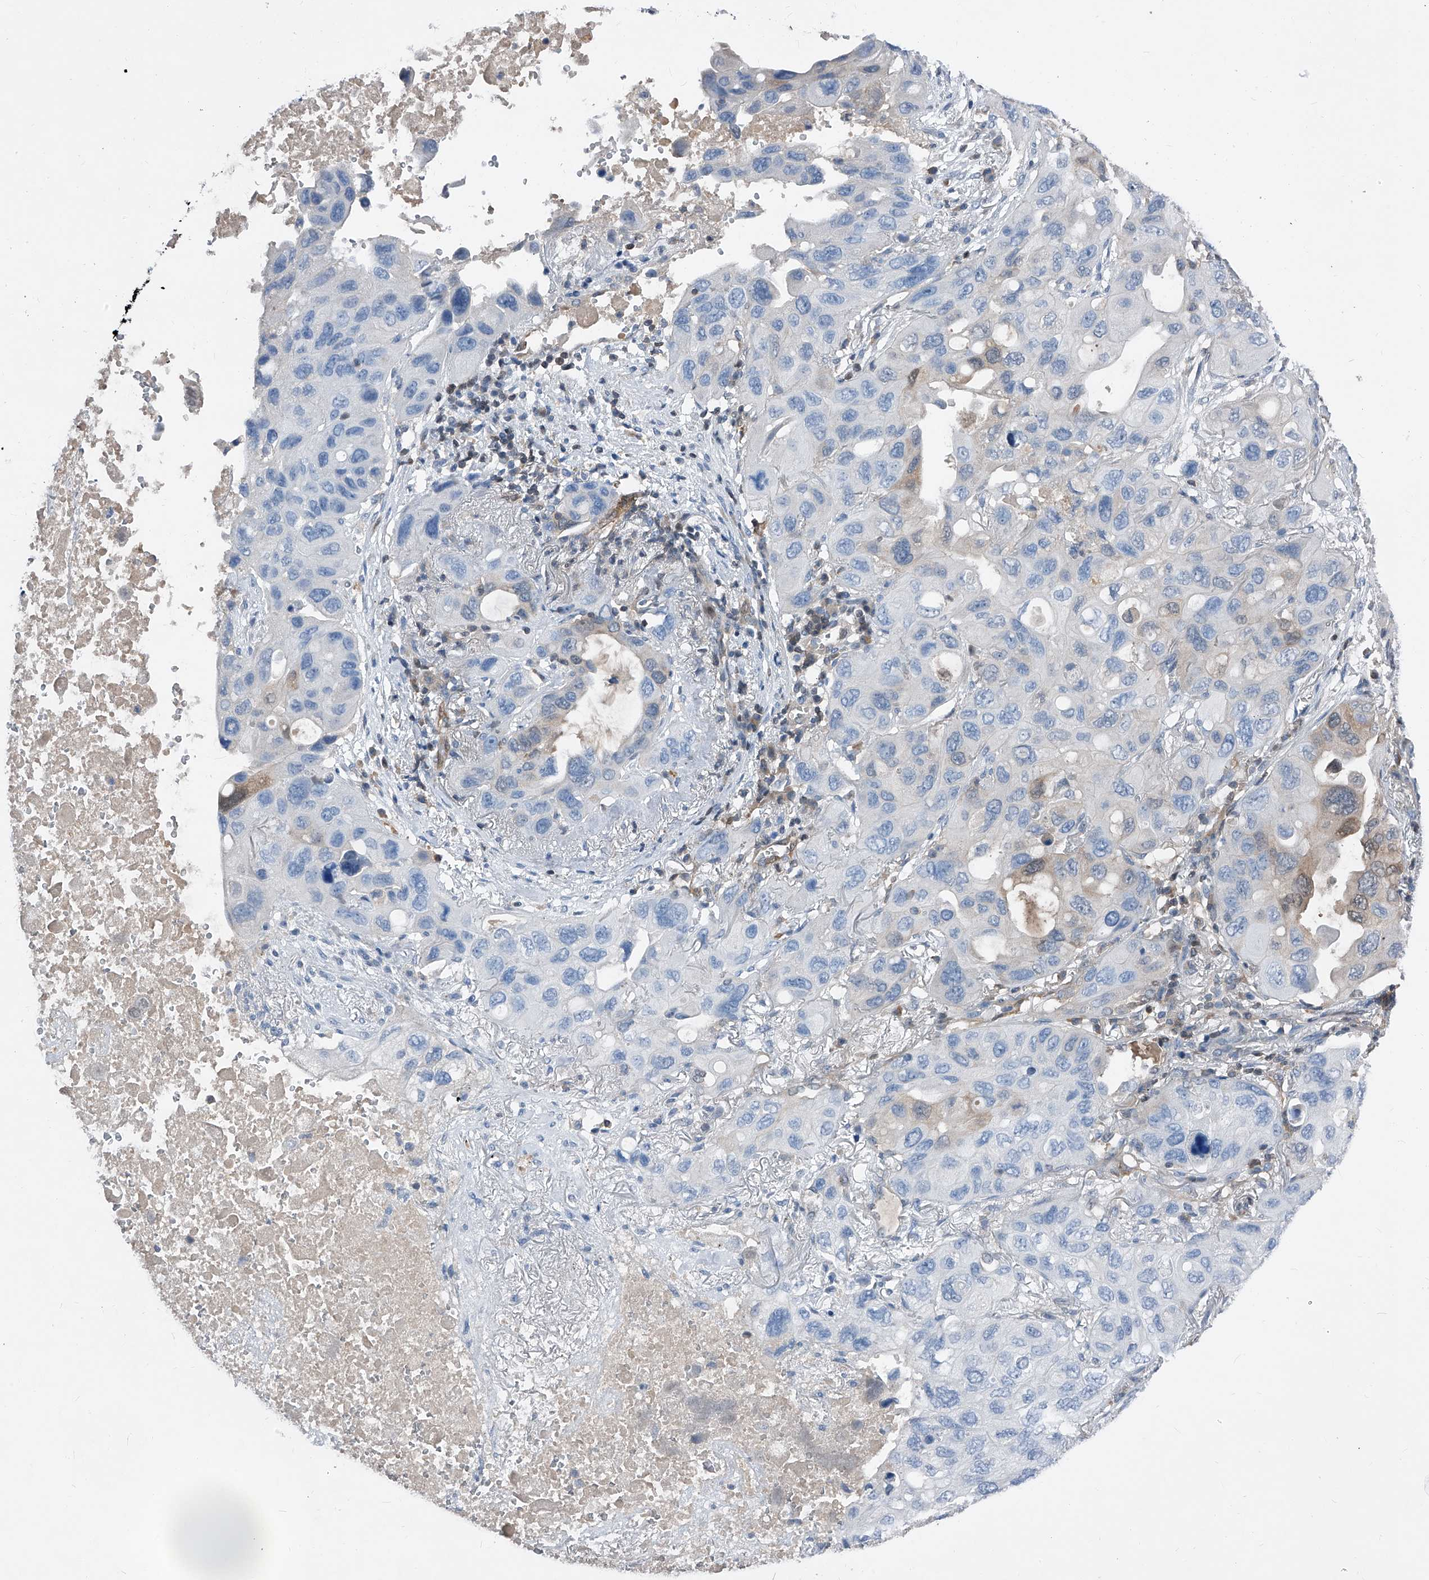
{"staining": {"intensity": "weak", "quantity": "<25%", "location": "cytoplasmic/membranous"}, "tissue": "lung cancer", "cell_type": "Tumor cells", "image_type": "cancer", "snomed": [{"axis": "morphology", "description": "Squamous cell carcinoma, NOS"}, {"axis": "topography", "description": "Lung"}], "caption": "A high-resolution micrograph shows immunohistochemistry (IHC) staining of squamous cell carcinoma (lung), which reveals no significant positivity in tumor cells.", "gene": "MAP2K6", "patient": {"sex": "female", "age": 73}}